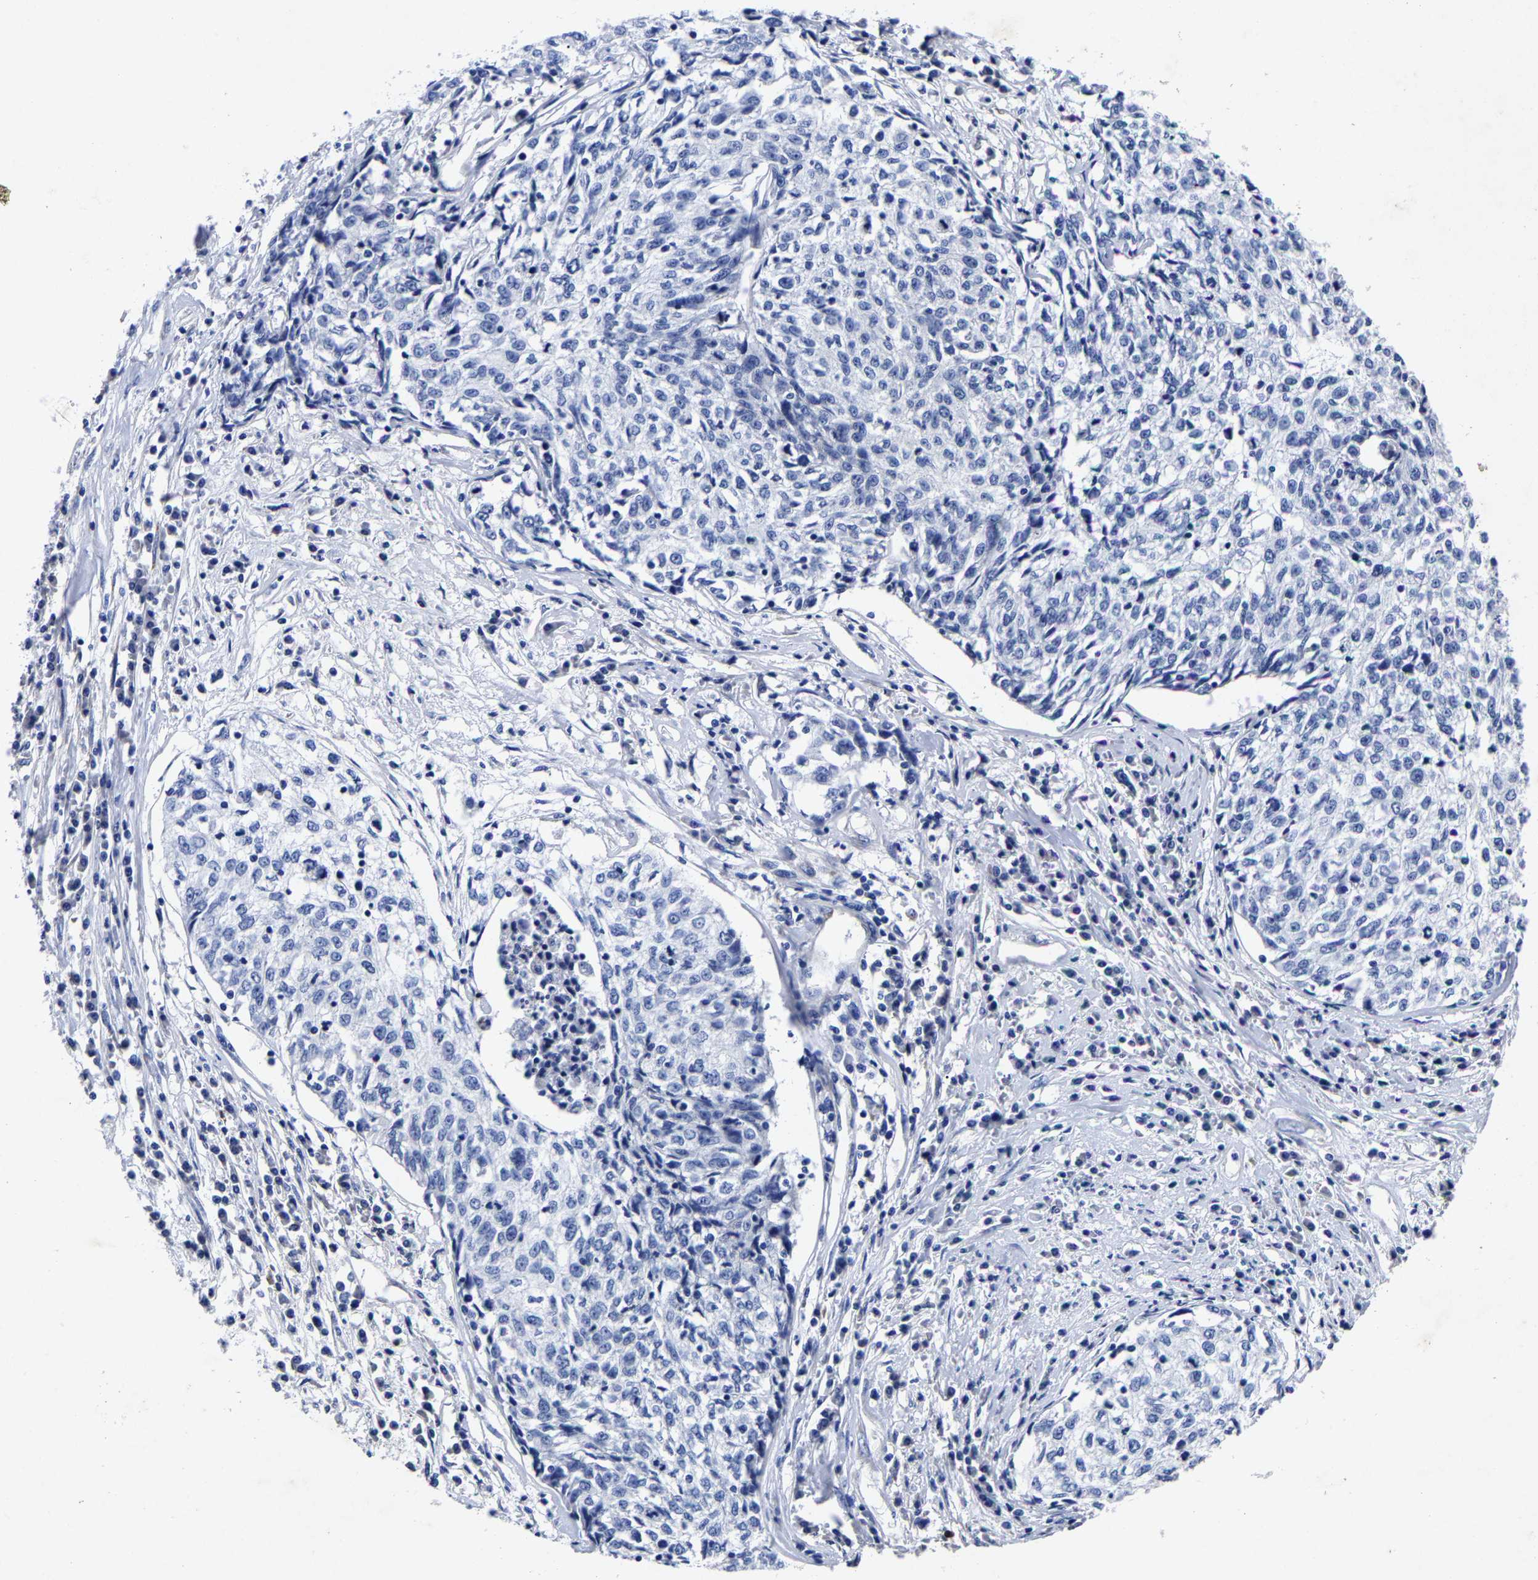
{"staining": {"intensity": "negative", "quantity": "none", "location": "none"}, "tissue": "cervical cancer", "cell_type": "Tumor cells", "image_type": "cancer", "snomed": [{"axis": "morphology", "description": "Squamous cell carcinoma, NOS"}, {"axis": "topography", "description": "Cervix"}], "caption": "Immunohistochemistry micrograph of neoplastic tissue: cervical squamous cell carcinoma stained with DAB displays no significant protein expression in tumor cells.", "gene": "AASS", "patient": {"sex": "female", "age": 57}}